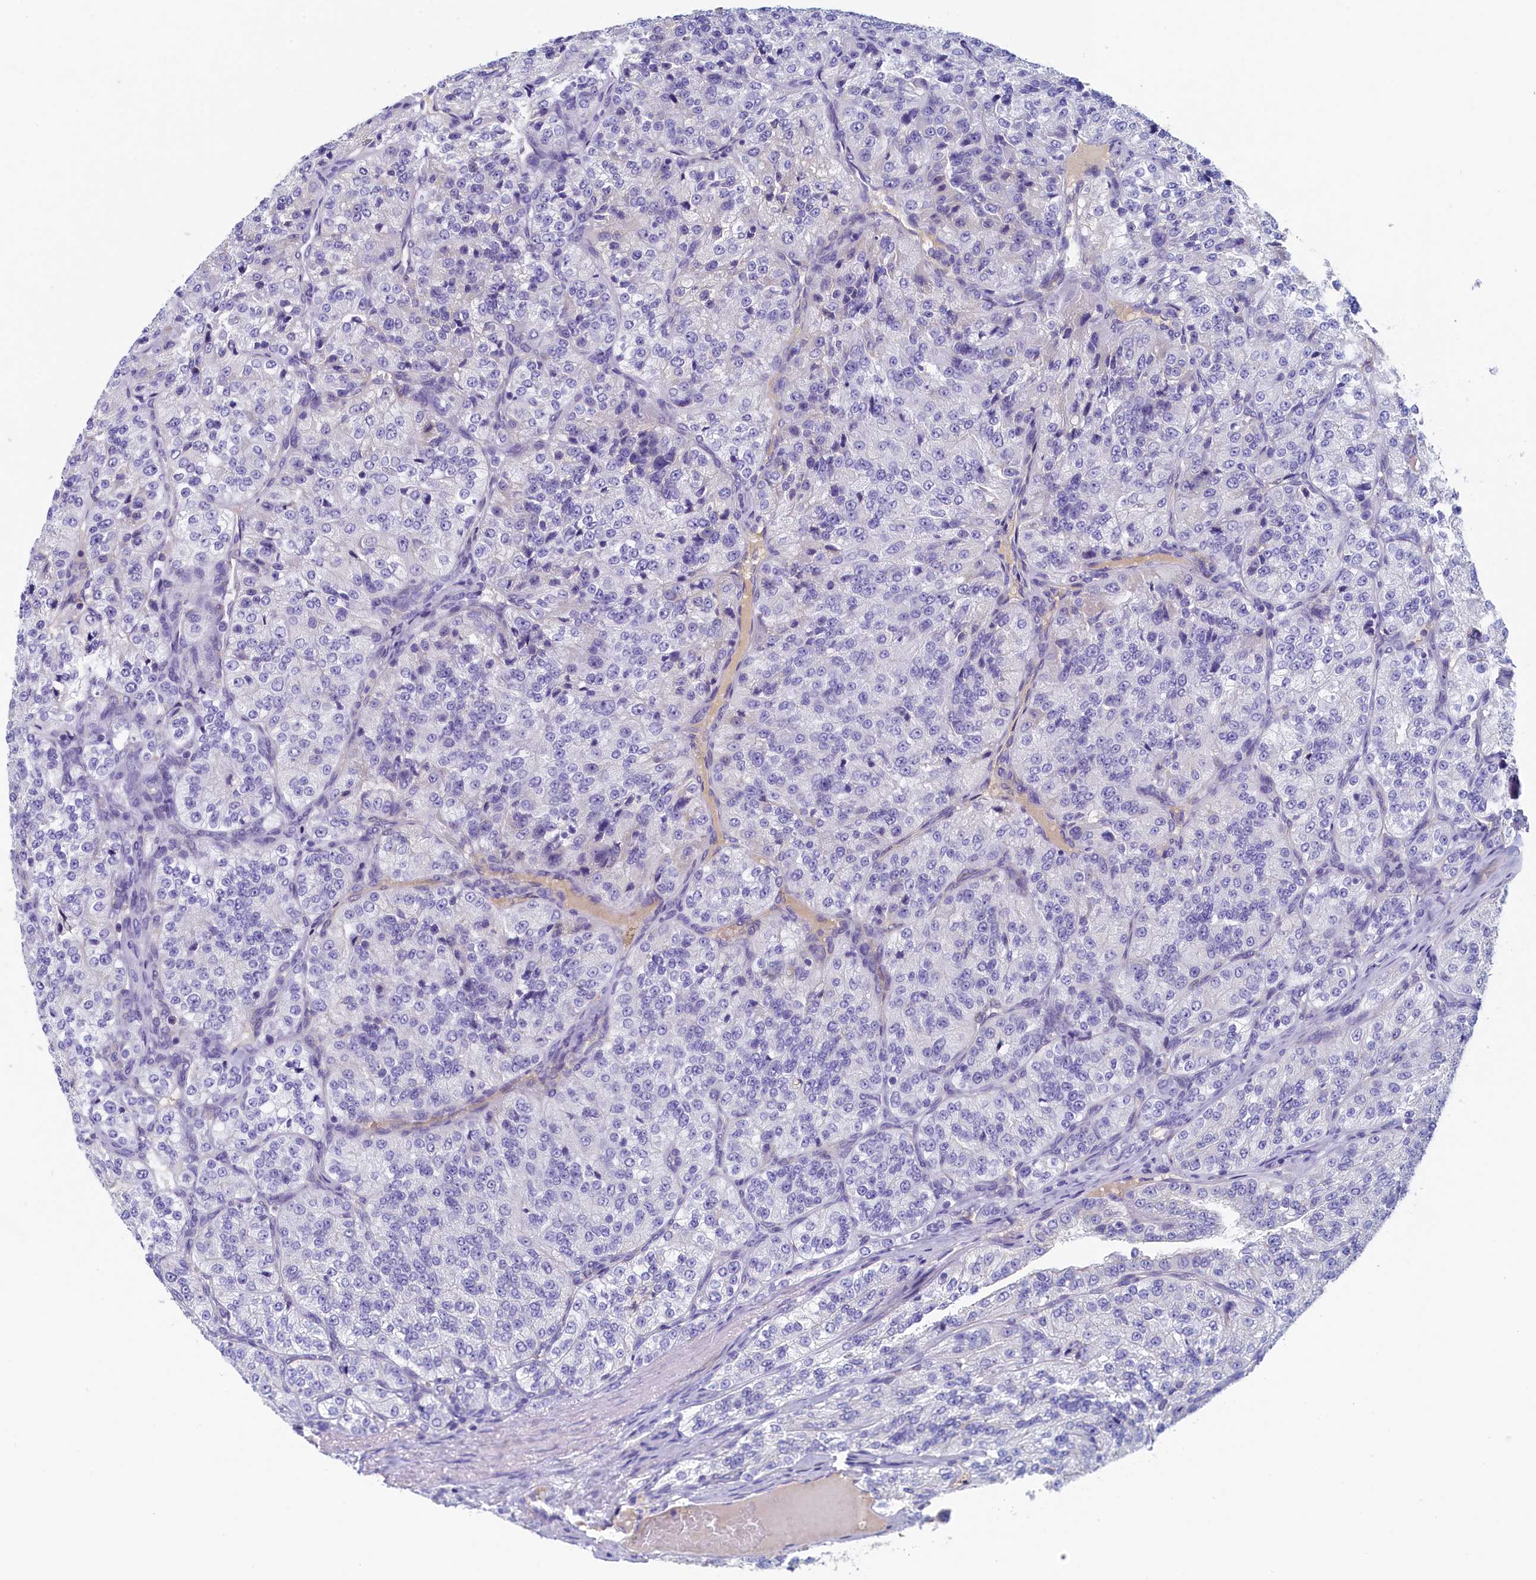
{"staining": {"intensity": "negative", "quantity": "none", "location": "none"}, "tissue": "renal cancer", "cell_type": "Tumor cells", "image_type": "cancer", "snomed": [{"axis": "morphology", "description": "Adenocarcinoma, NOS"}, {"axis": "topography", "description": "Kidney"}], "caption": "Tumor cells are negative for brown protein staining in renal cancer (adenocarcinoma).", "gene": "GUCA1C", "patient": {"sex": "female", "age": 63}}